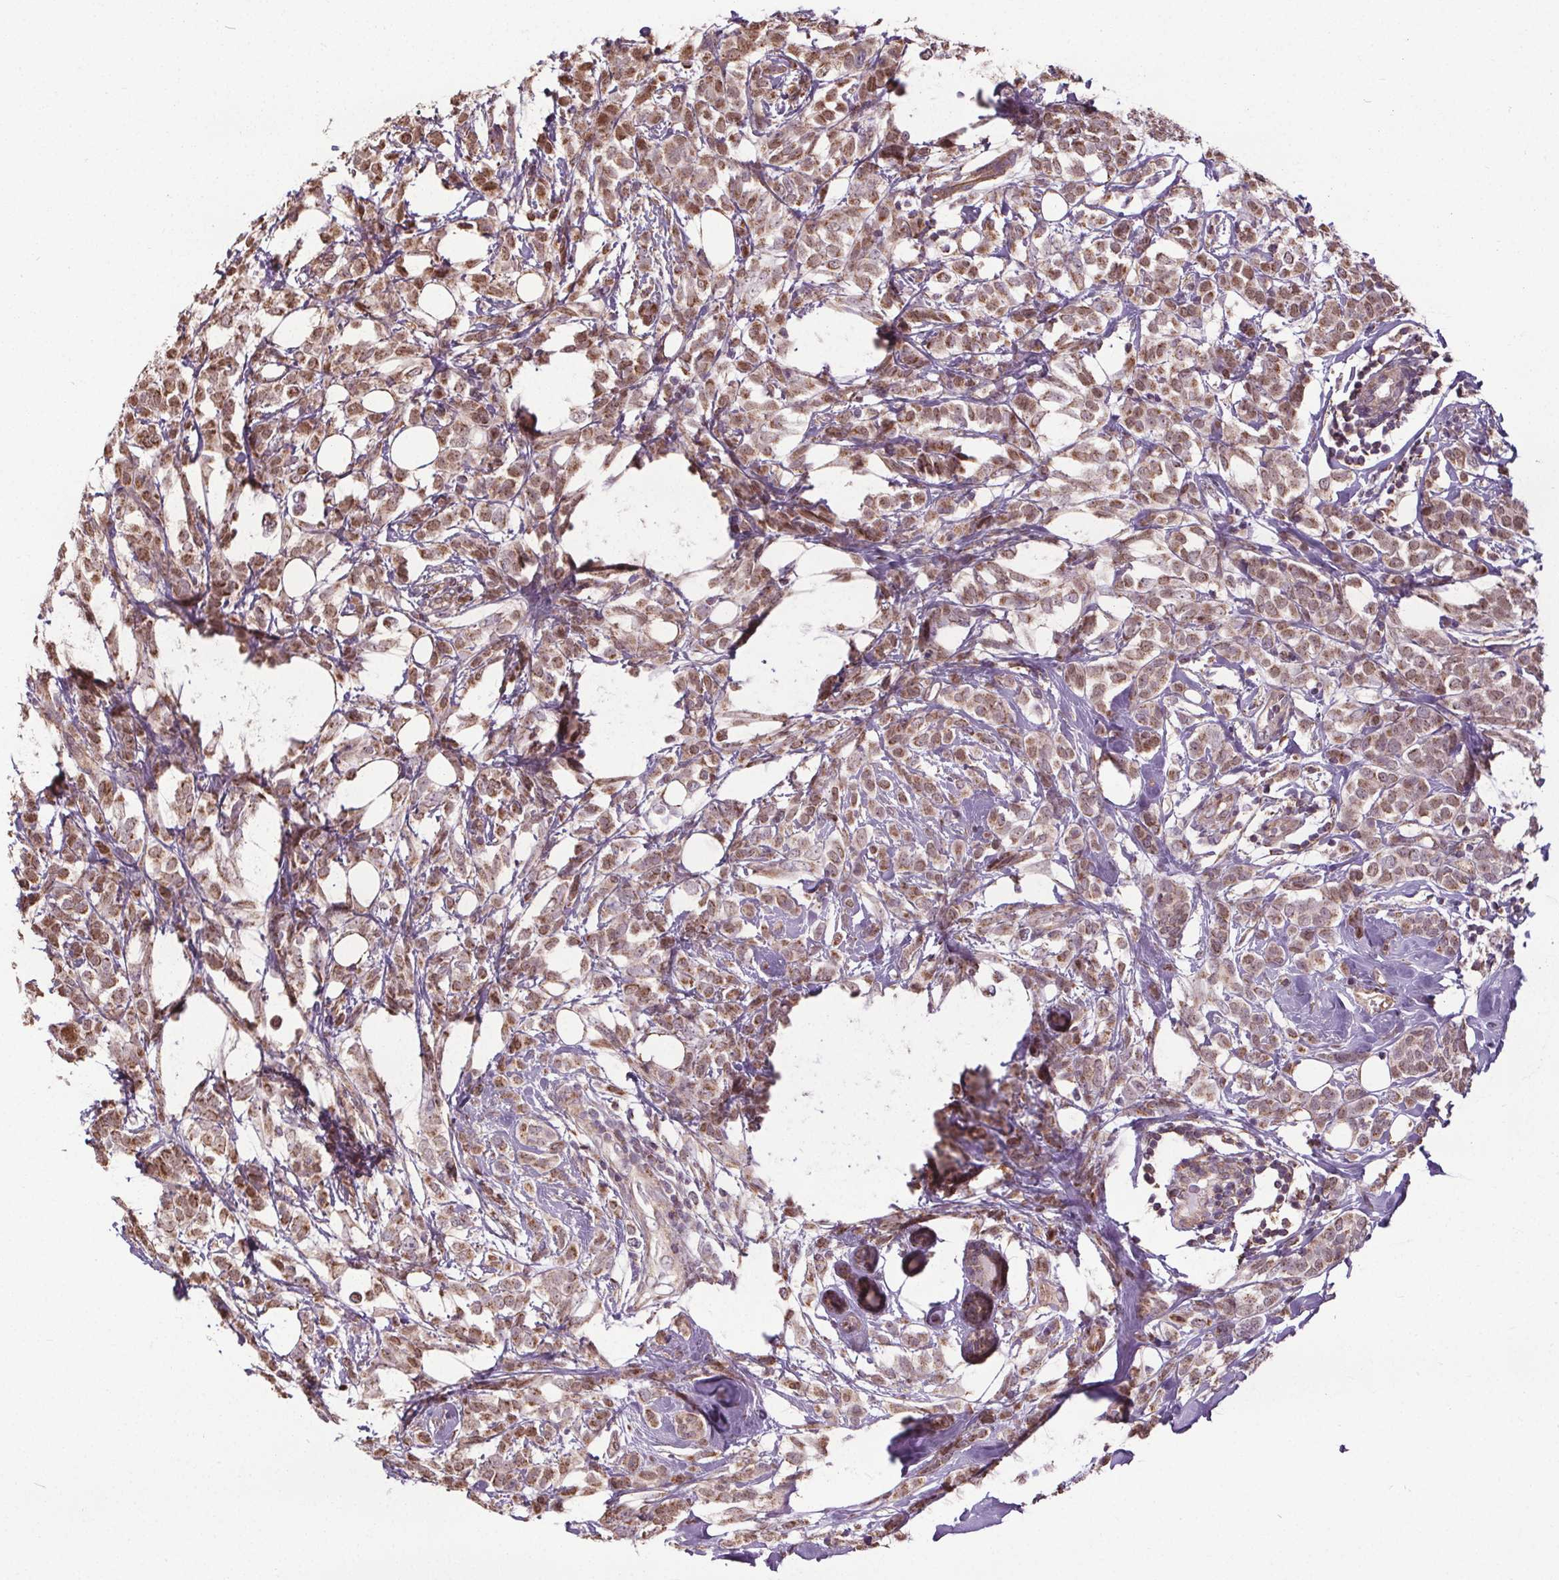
{"staining": {"intensity": "moderate", "quantity": ">75%", "location": "cytoplasmic/membranous,nuclear"}, "tissue": "breast cancer", "cell_type": "Tumor cells", "image_type": "cancer", "snomed": [{"axis": "morphology", "description": "Lobular carcinoma"}, {"axis": "topography", "description": "Breast"}], "caption": "Immunohistochemistry of human breast lobular carcinoma demonstrates medium levels of moderate cytoplasmic/membranous and nuclear positivity in about >75% of tumor cells.", "gene": "ZNF548", "patient": {"sex": "female", "age": 49}}